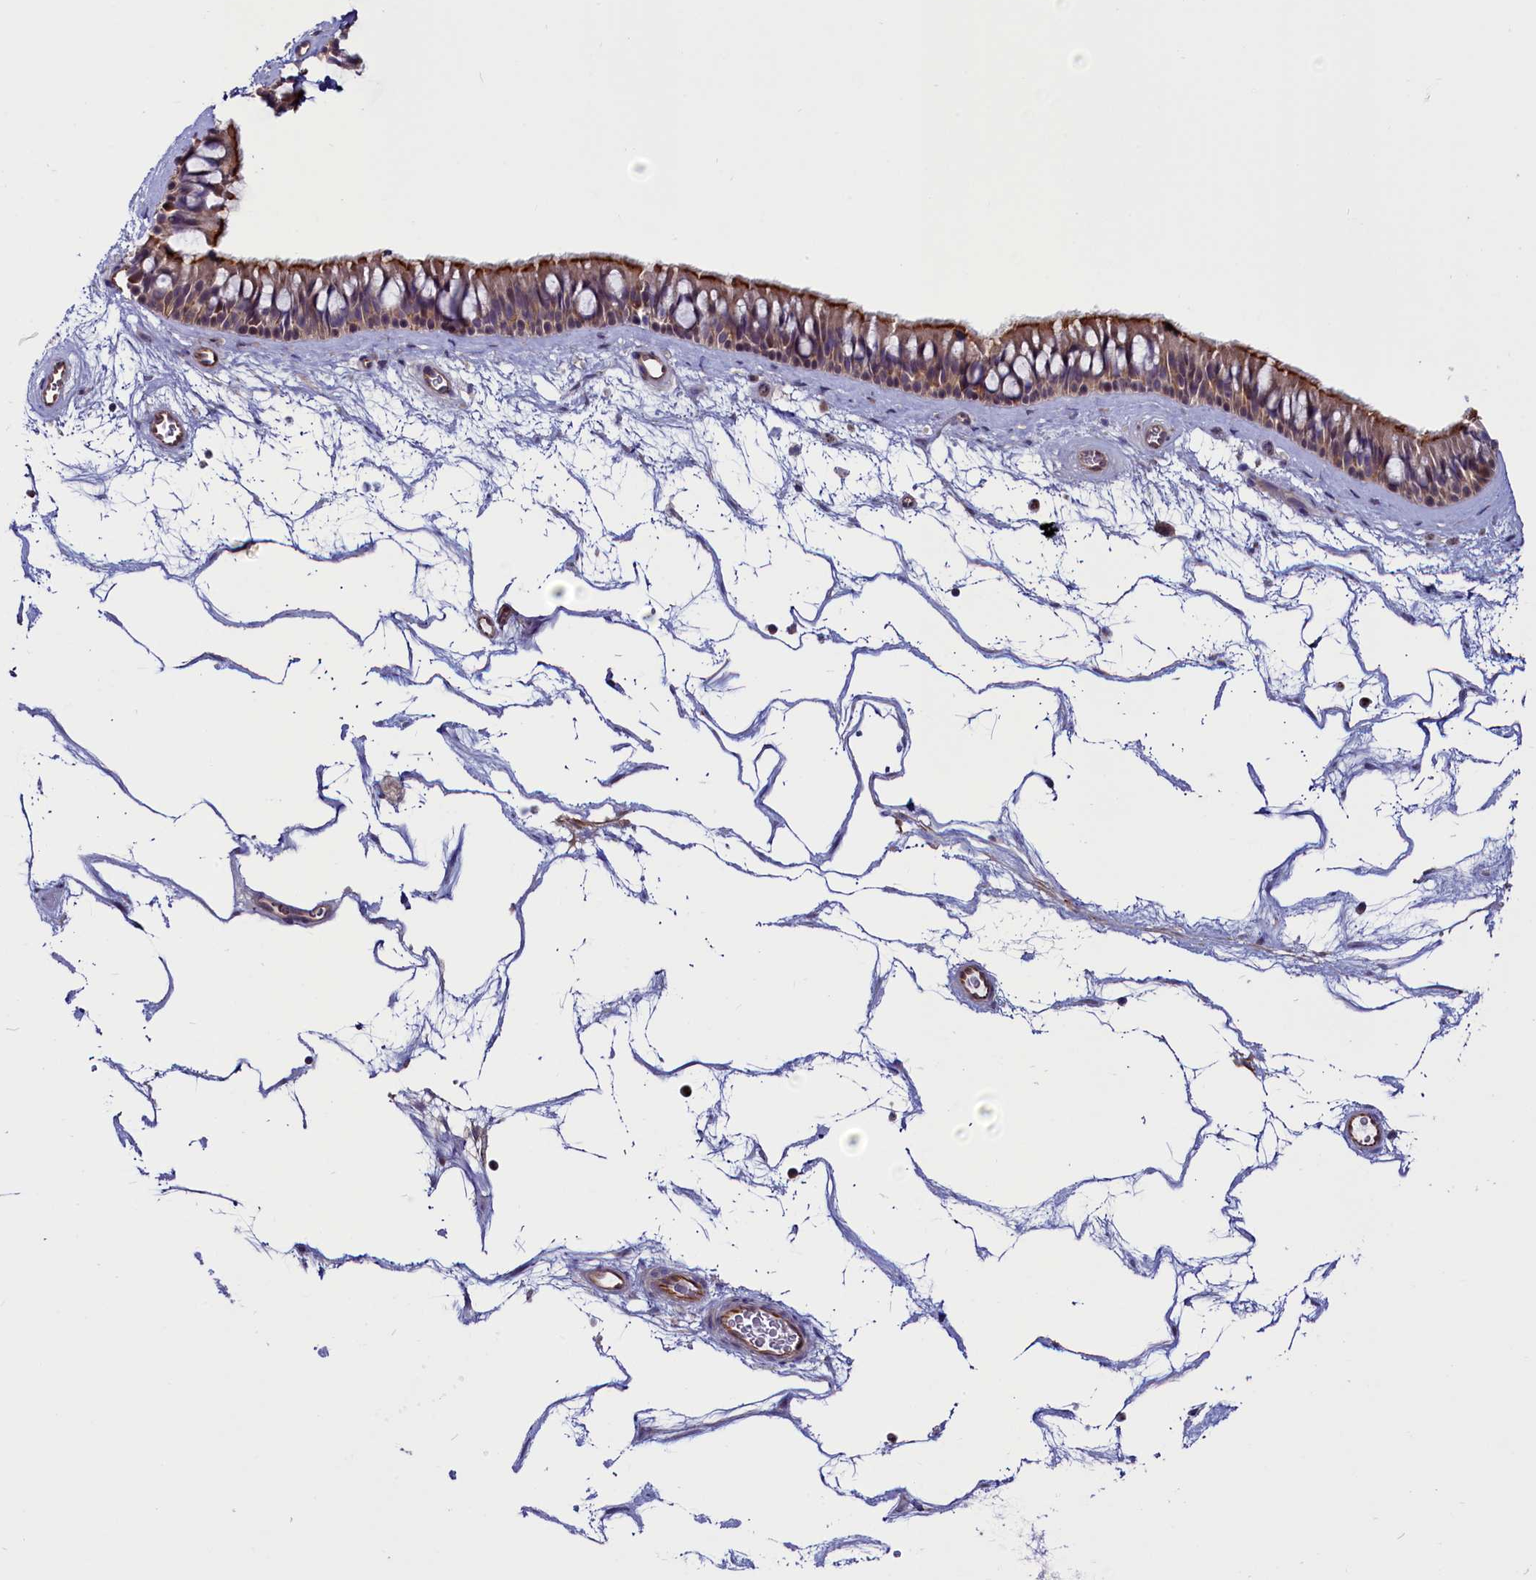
{"staining": {"intensity": "moderate", "quantity": "25%-75%", "location": "cytoplasmic/membranous"}, "tissue": "nasopharynx", "cell_type": "Respiratory epithelial cells", "image_type": "normal", "snomed": [{"axis": "morphology", "description": "Normal tissue, NOS"}, {"axis": "topography", "description": "Nasopharynx"}], "caption": "Protein staining by immunohistochemistry demonstrates moderate cytoplasmic/membranous expression in about 25%-75% of respiratory epithelial cells in normal nasopharynx. The staining was performed using DAB, with brown indicating positive protein expression. Nuclei are stained blue with hematoxylin.", "gene": "PDILT", "patient": {"sex": "male", "age": 64}}